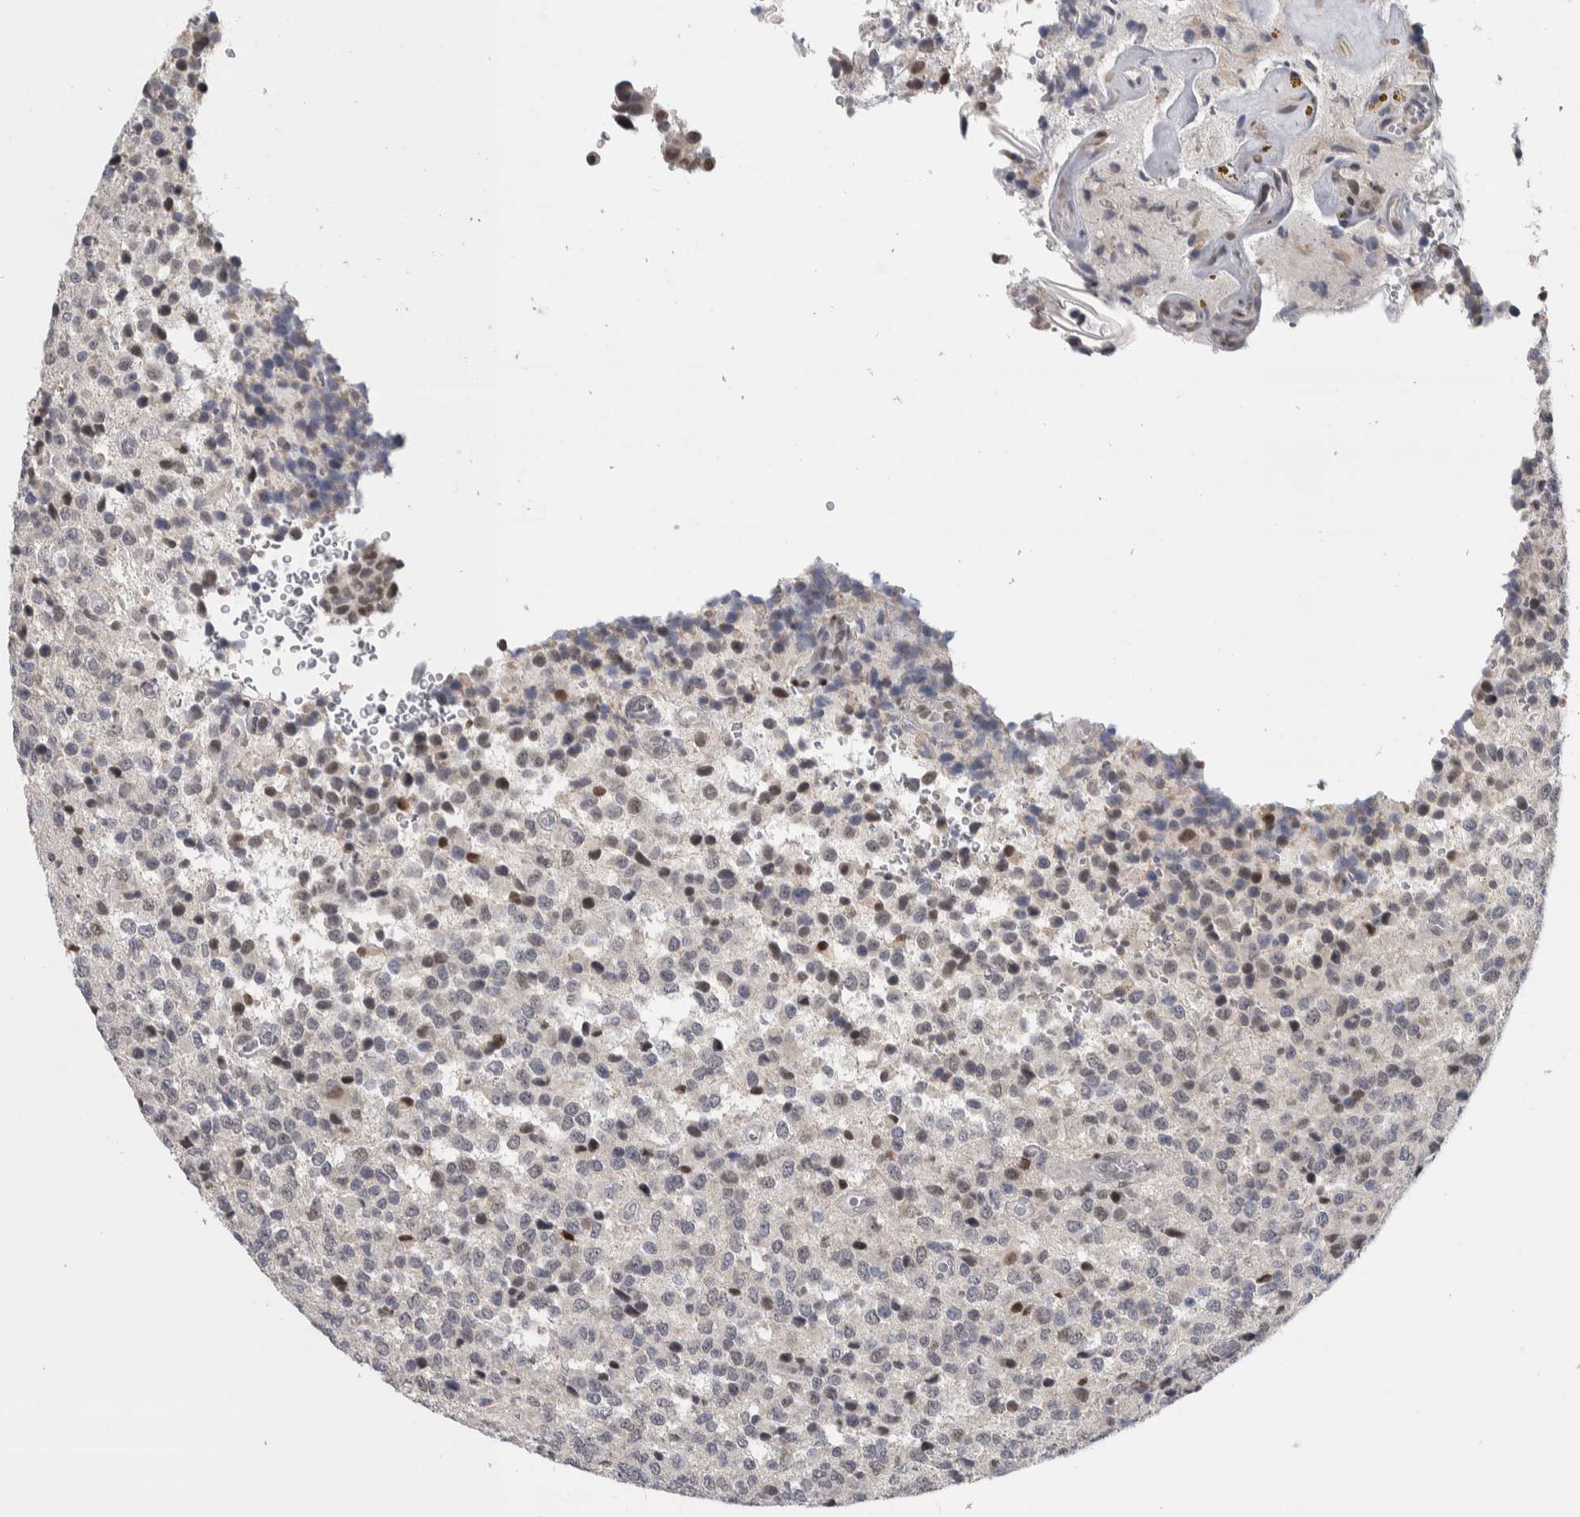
{"staining": {"intensity": "moderate", "quantity": "<25%", "location": "nuclear"}, "tissue": "glioma", "cell_type": "Tumor cells", "image_type": "cancer", "snomed": [{"axis": "morphology", "description": "Glioma, malignant, High grade"}, {"axis": "topography", "description": "pancreas cauda"}], "caption": "Protein staining of glioma tissue displays moderate nuclear positivity in about <25% of tumor cells.", "gene": "HEXIM2", "patient": {"sex": "male", "age": 60}}